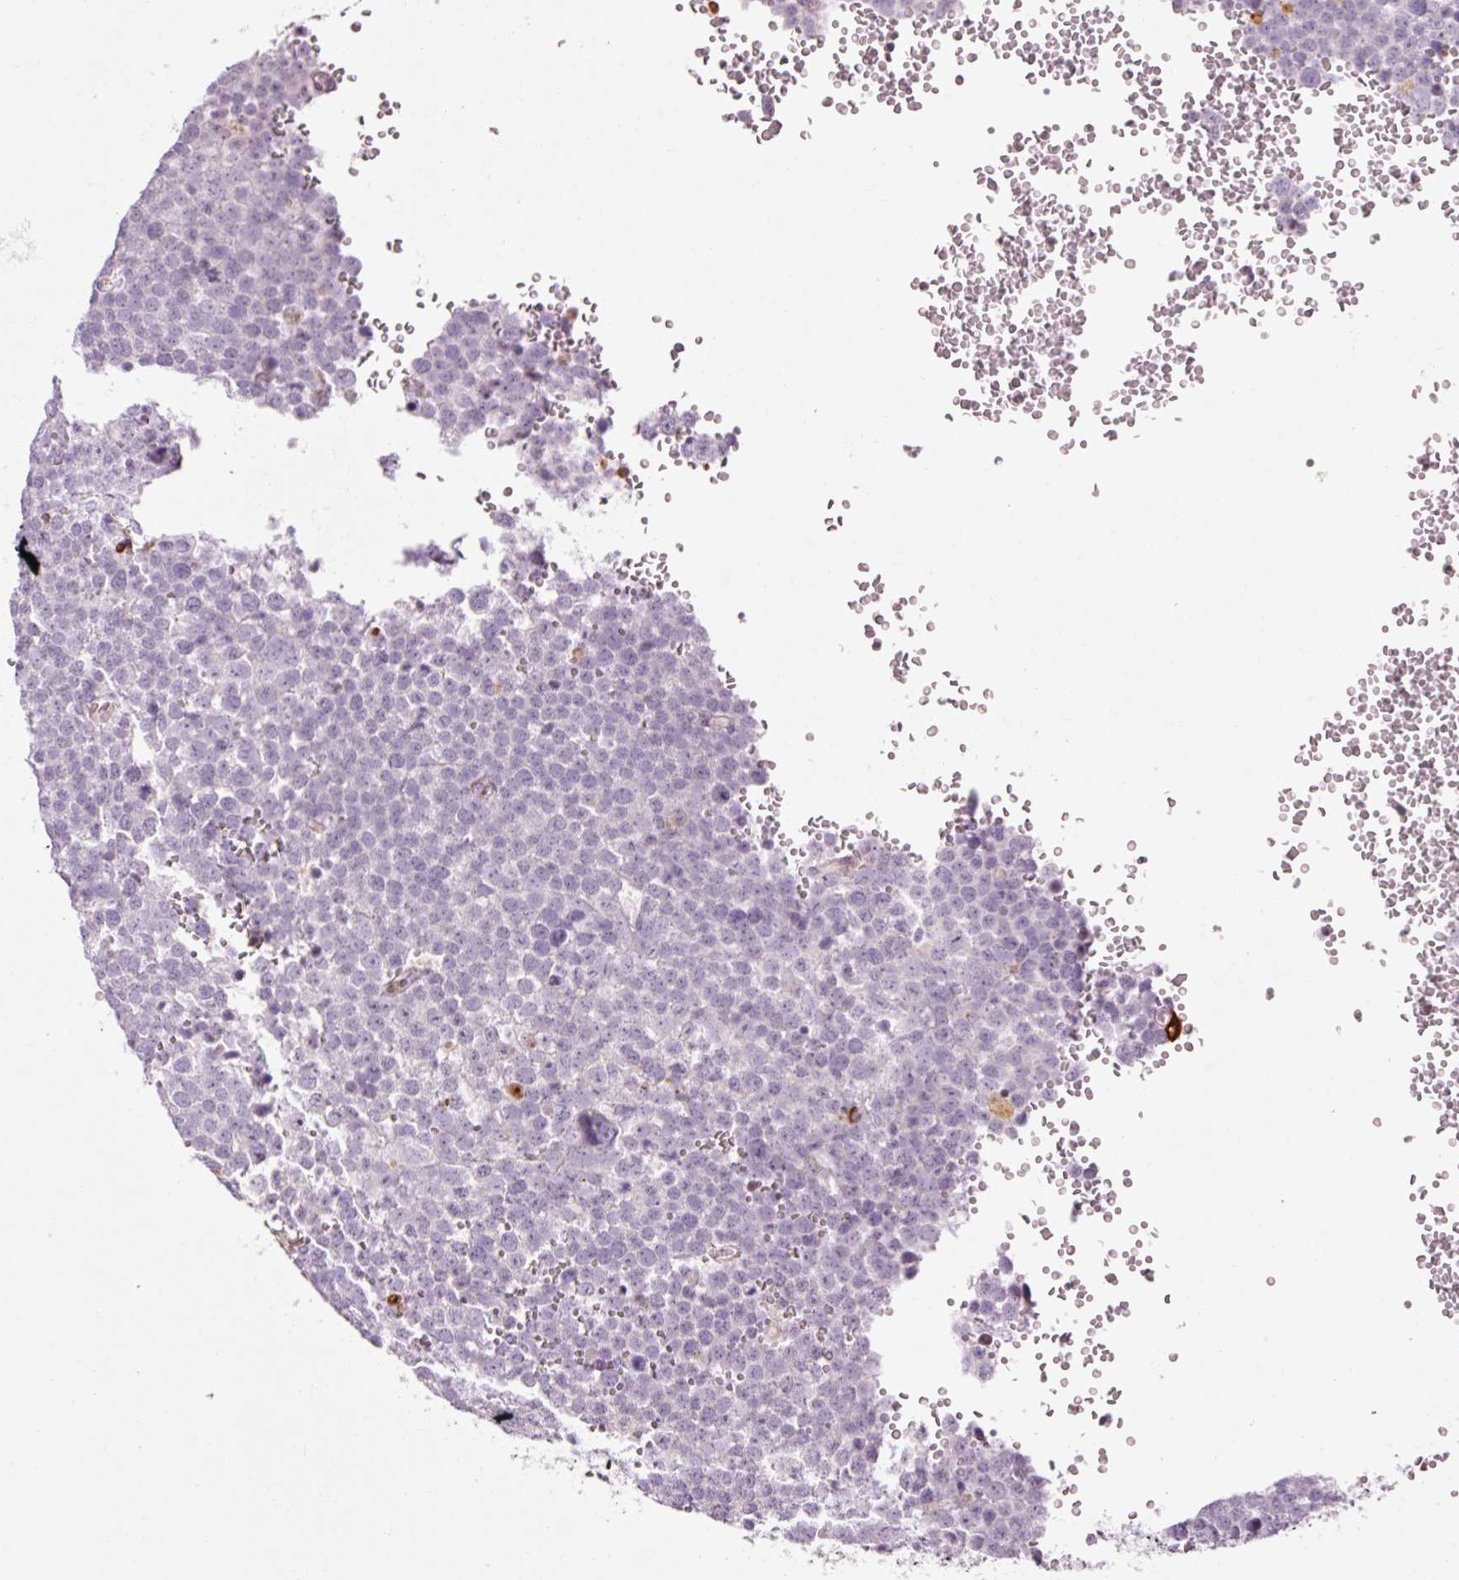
{"staining": {"intensity": "negative", "quantity": "none", "location": "none"}, "tissue": "testis cancer", "cell_type": "Tumor cells", "image_type": "cancer", "snomed": [{"axis": "morphology", "description": "Seminoma, NOS"}, {"axis": "topography", "description": "Testis"}], "caption": "IHC micrograph of neoplastic tissue: seminoma (testis) stained with DAB demonstrates no significant protein positivity in tumor cells. (Brightfield microscopy of DAB IHC at high magnification).", "gene": "ANKRD20A1", "patient": {"sex": "male", "age": 71}}